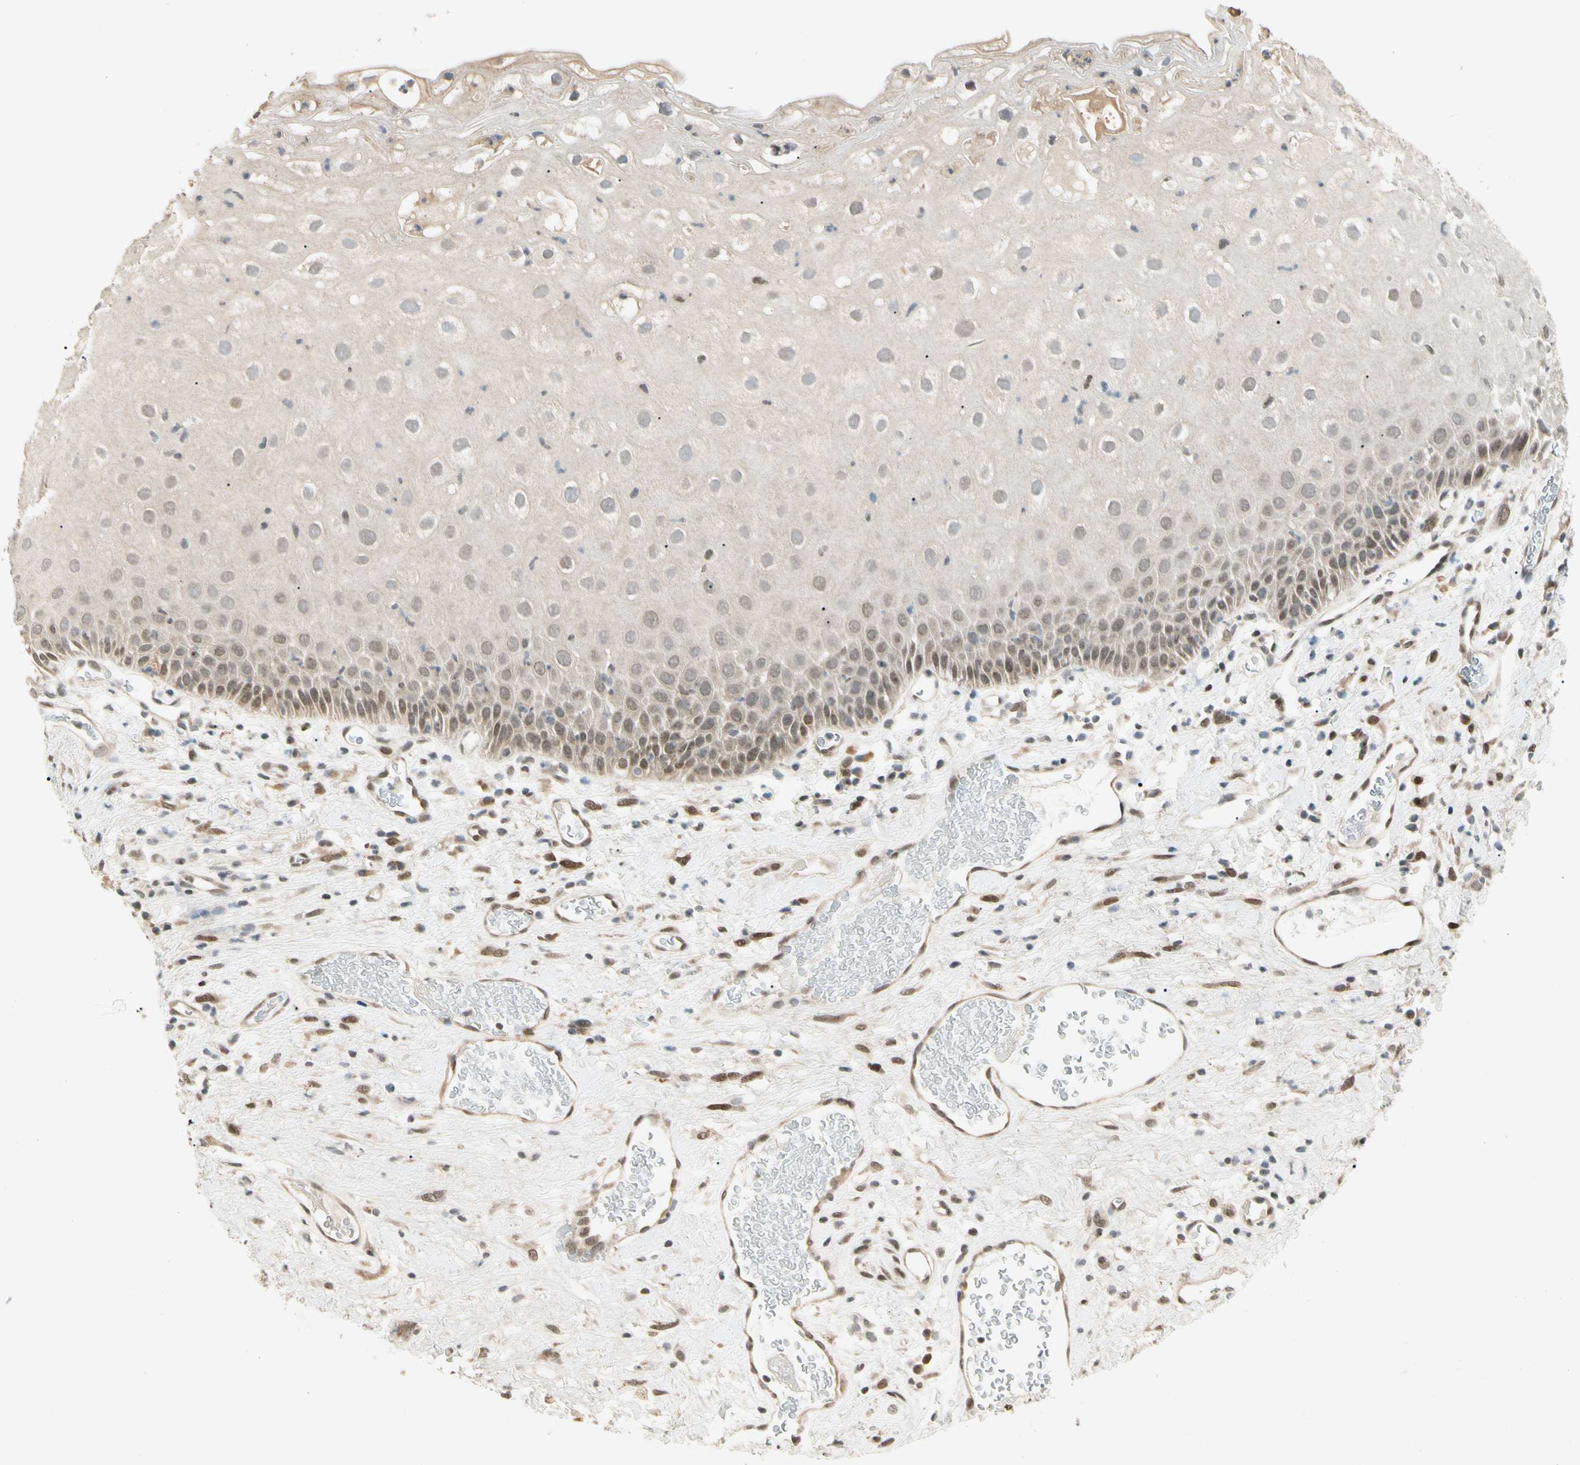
{"staining": {"intensity": "weak", "quantity": ">75%", "location": "cytoplasmic/membranous,nuclear"}, "tissue": "head and neck cancer", "cell_type": "Tumor cells", "image_type": "cancer", "snomed": [{"axis": "morphology", "description": "Normal tissue, NOS"}, {"axis": "morphology", "description": "Squamous cell carcinoma, NOS"}, {"axis": "topography", "description": "Cartilage tissue"}, {"axis": "topography", "description": "Head-Neck"}], "caption": "Human squamous cell carcinoma (head and neck) stained with a protein marker shows weak staining in tumor cells.", "gene": "ZBTB4", "patient": {"sex": "male", "age": 62}}